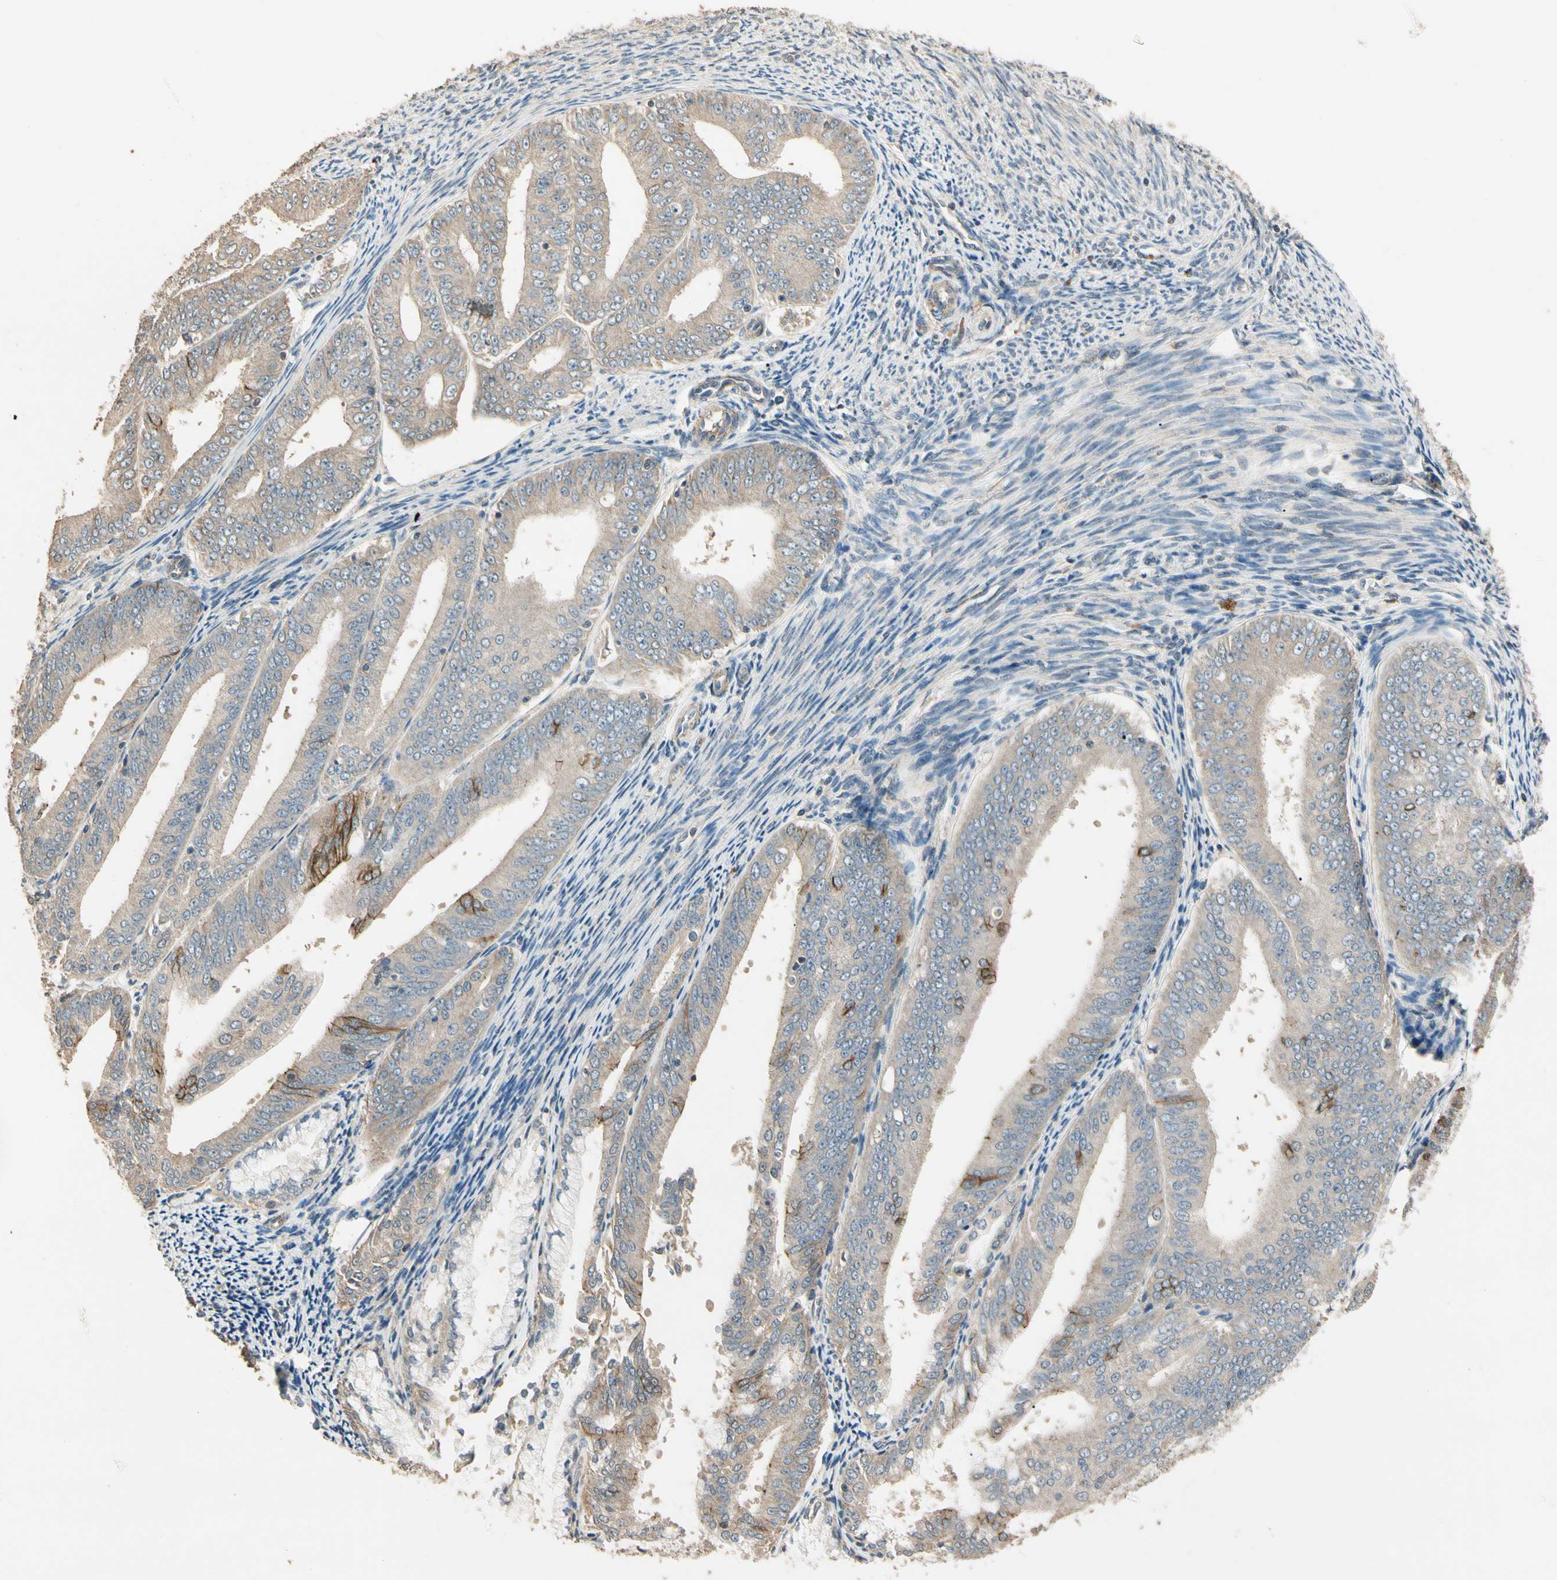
{"staining": {"intensity": "moderate", "quantity": "<25%", "location": "cytoplasmic/membranous"}, "tissue": "endometrial cancer", "cell_type": "Tumor cells", "image_type": "cancer", "snomed": [{"axis": "morphology", "description": "Adenocarcinoma, NOS"}, {"axis": "topography", "description": "Endometrium"}], "caption": "Immunohistochemical staining of endometrial cancer displays moderate cytoplasmic/membranous protein positivity in about <25% of tumor cells.", "gene": "CDH6", "patient": {"sex": "female", "age": 63}}